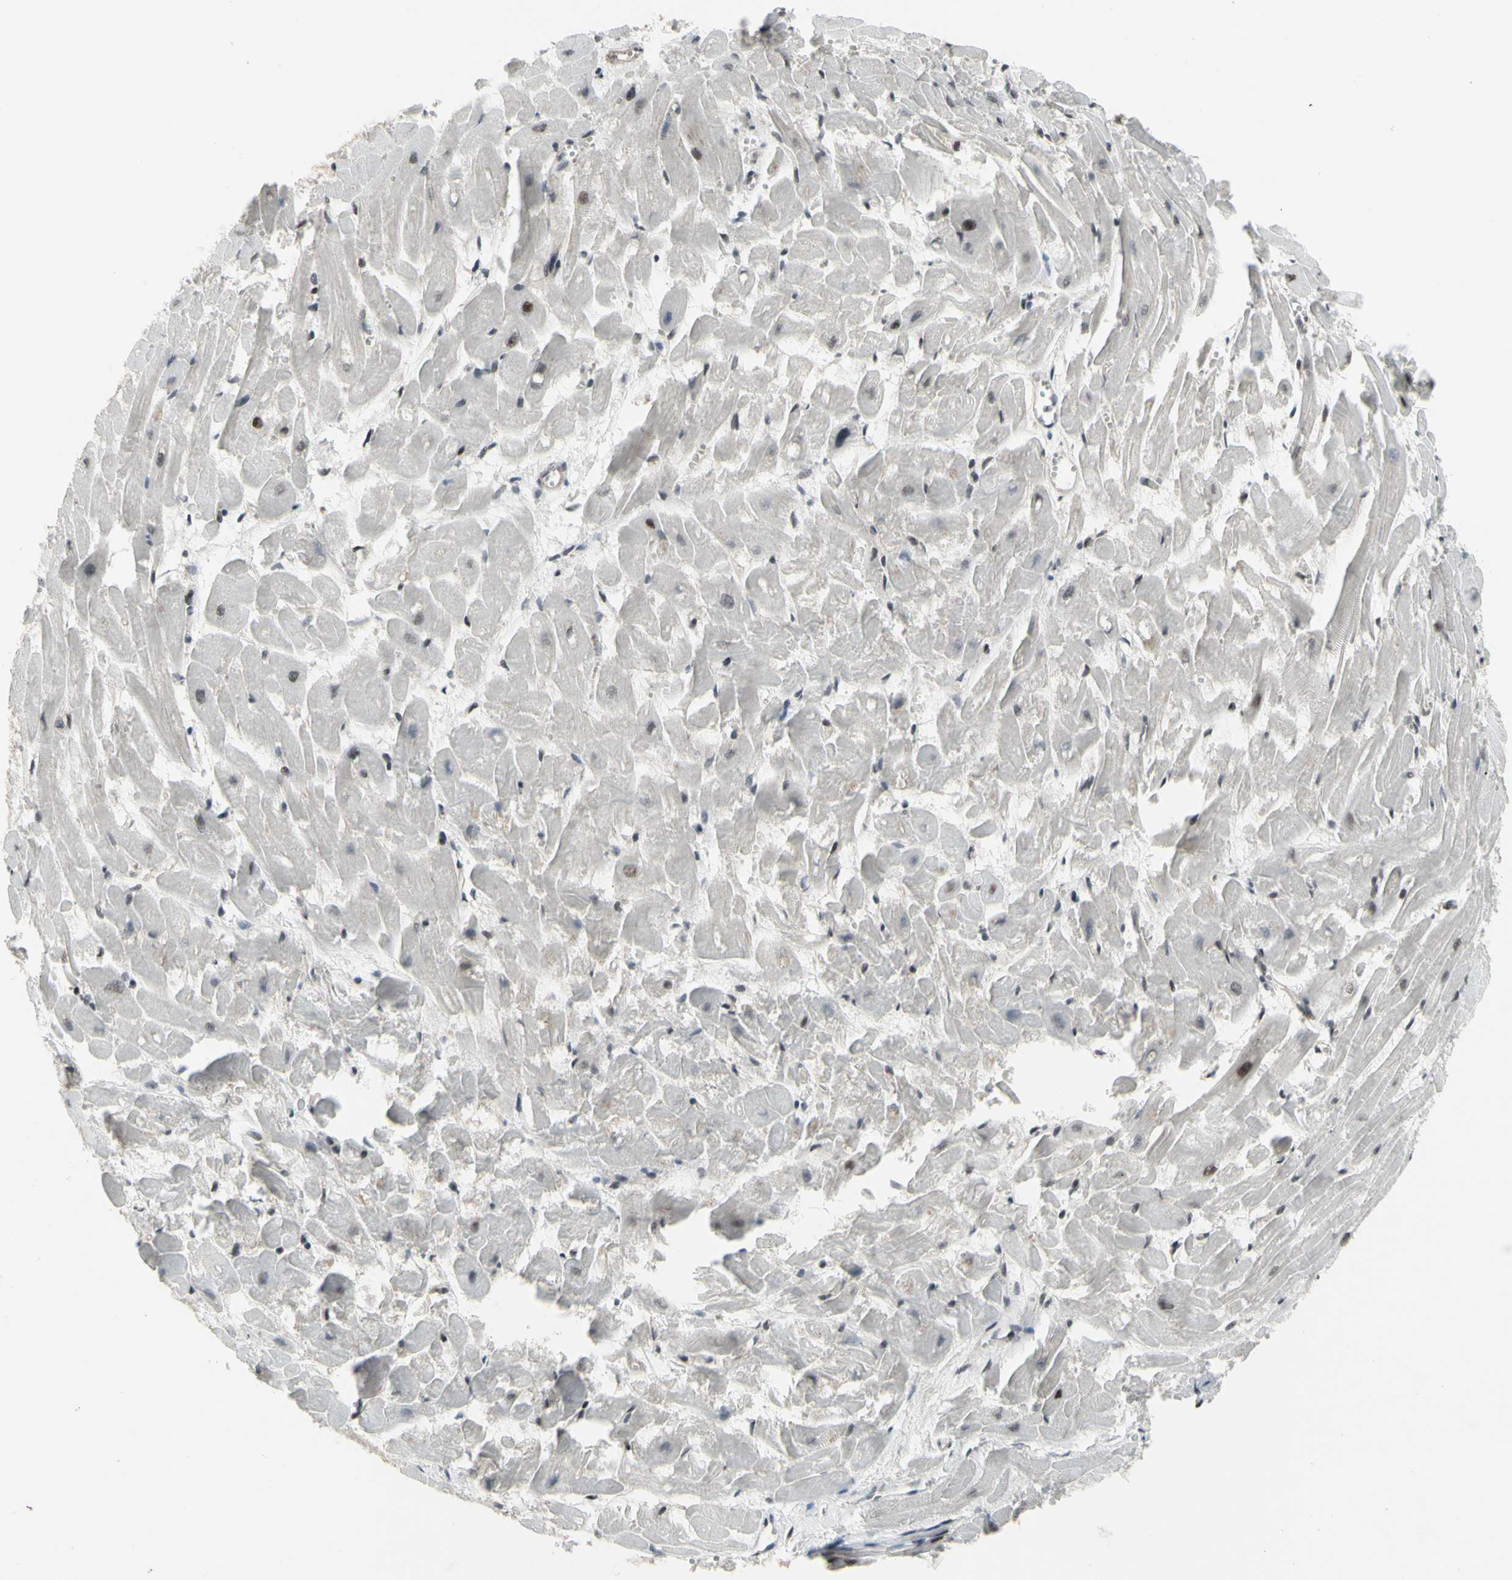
{"staining": {"intensity": "weak", "quantity": "25%-75%", "location": "cytoplasmic/membranous"}, "tissue": "heart muscle", "cell_type": "Cardiomyocytes", "image_type": "normal", "snomed": [{"axis": "morphology", "description": "Normal tissue, NOS"}, {"axis": "topography", "description": "Heart"}], "caption": "IHC of unremarkable human heart muscle exhibits low levels of weak cytoplasmic/membranous positivity in approximately 25%-75% of cardiomyocytes. (IHC, brightfield microscopy, high magnification).", "gene": "SUPT6H", "patient": {"sex": "female", "age": 19}}